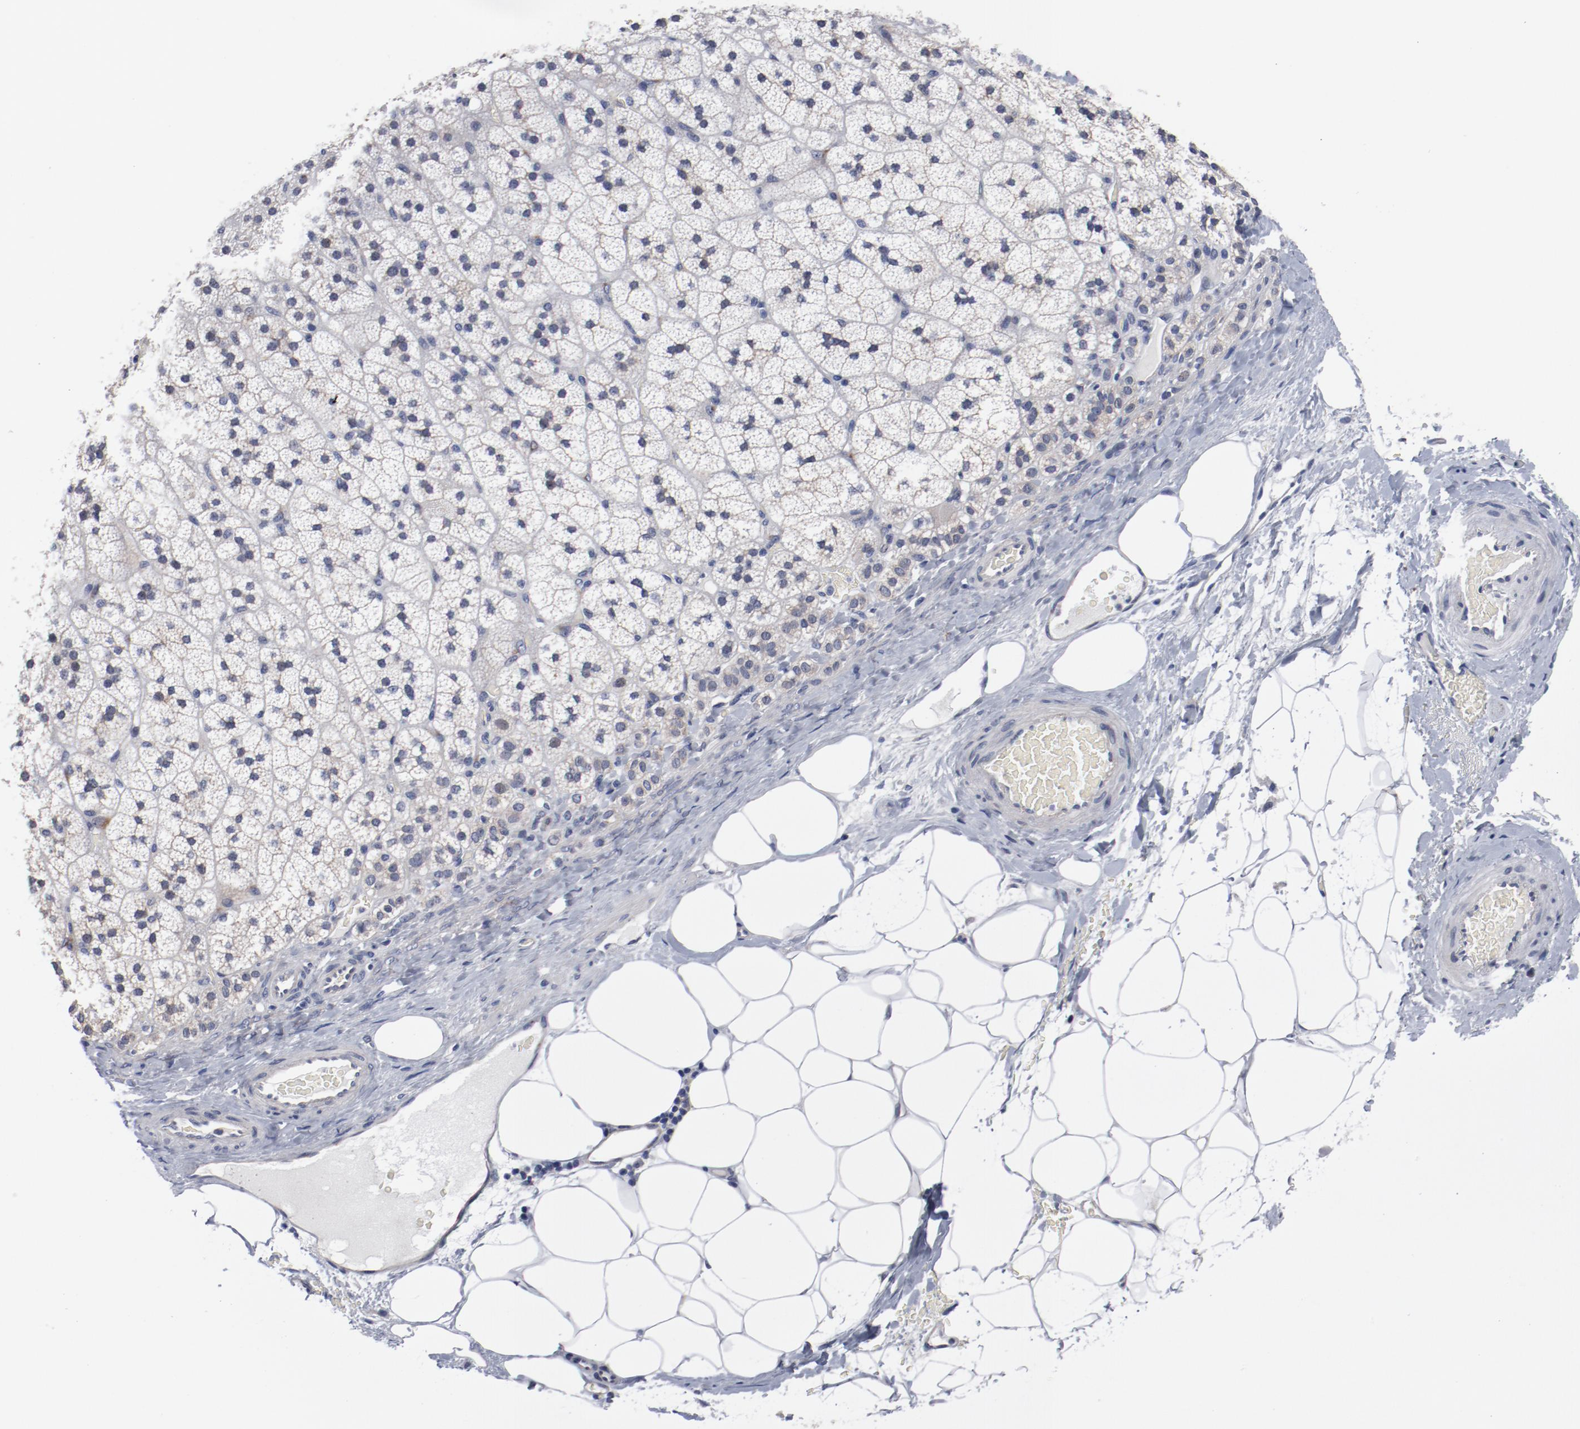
{"staining": {"intensity": "moderate", "quantity": "<25%", "location": "cytoplasmic/membranous"}, "tissue": "adrenal gland", "cell_type": "Glandular cells", "image_type": "normal", "snomed": [{"axis": "morphology", "description": "Normal tissue, NOS"}, {"axis": "topography", "description": "Adrenal gland"}], "caption": "The micrograph exhibits staining of normal adrenal gland, revealing moderate cytoplasmic/membranous protein staining (brown color) within glandular cells.", "gene": "GPR143", "patient": {"sex": "male", "age": 35}}